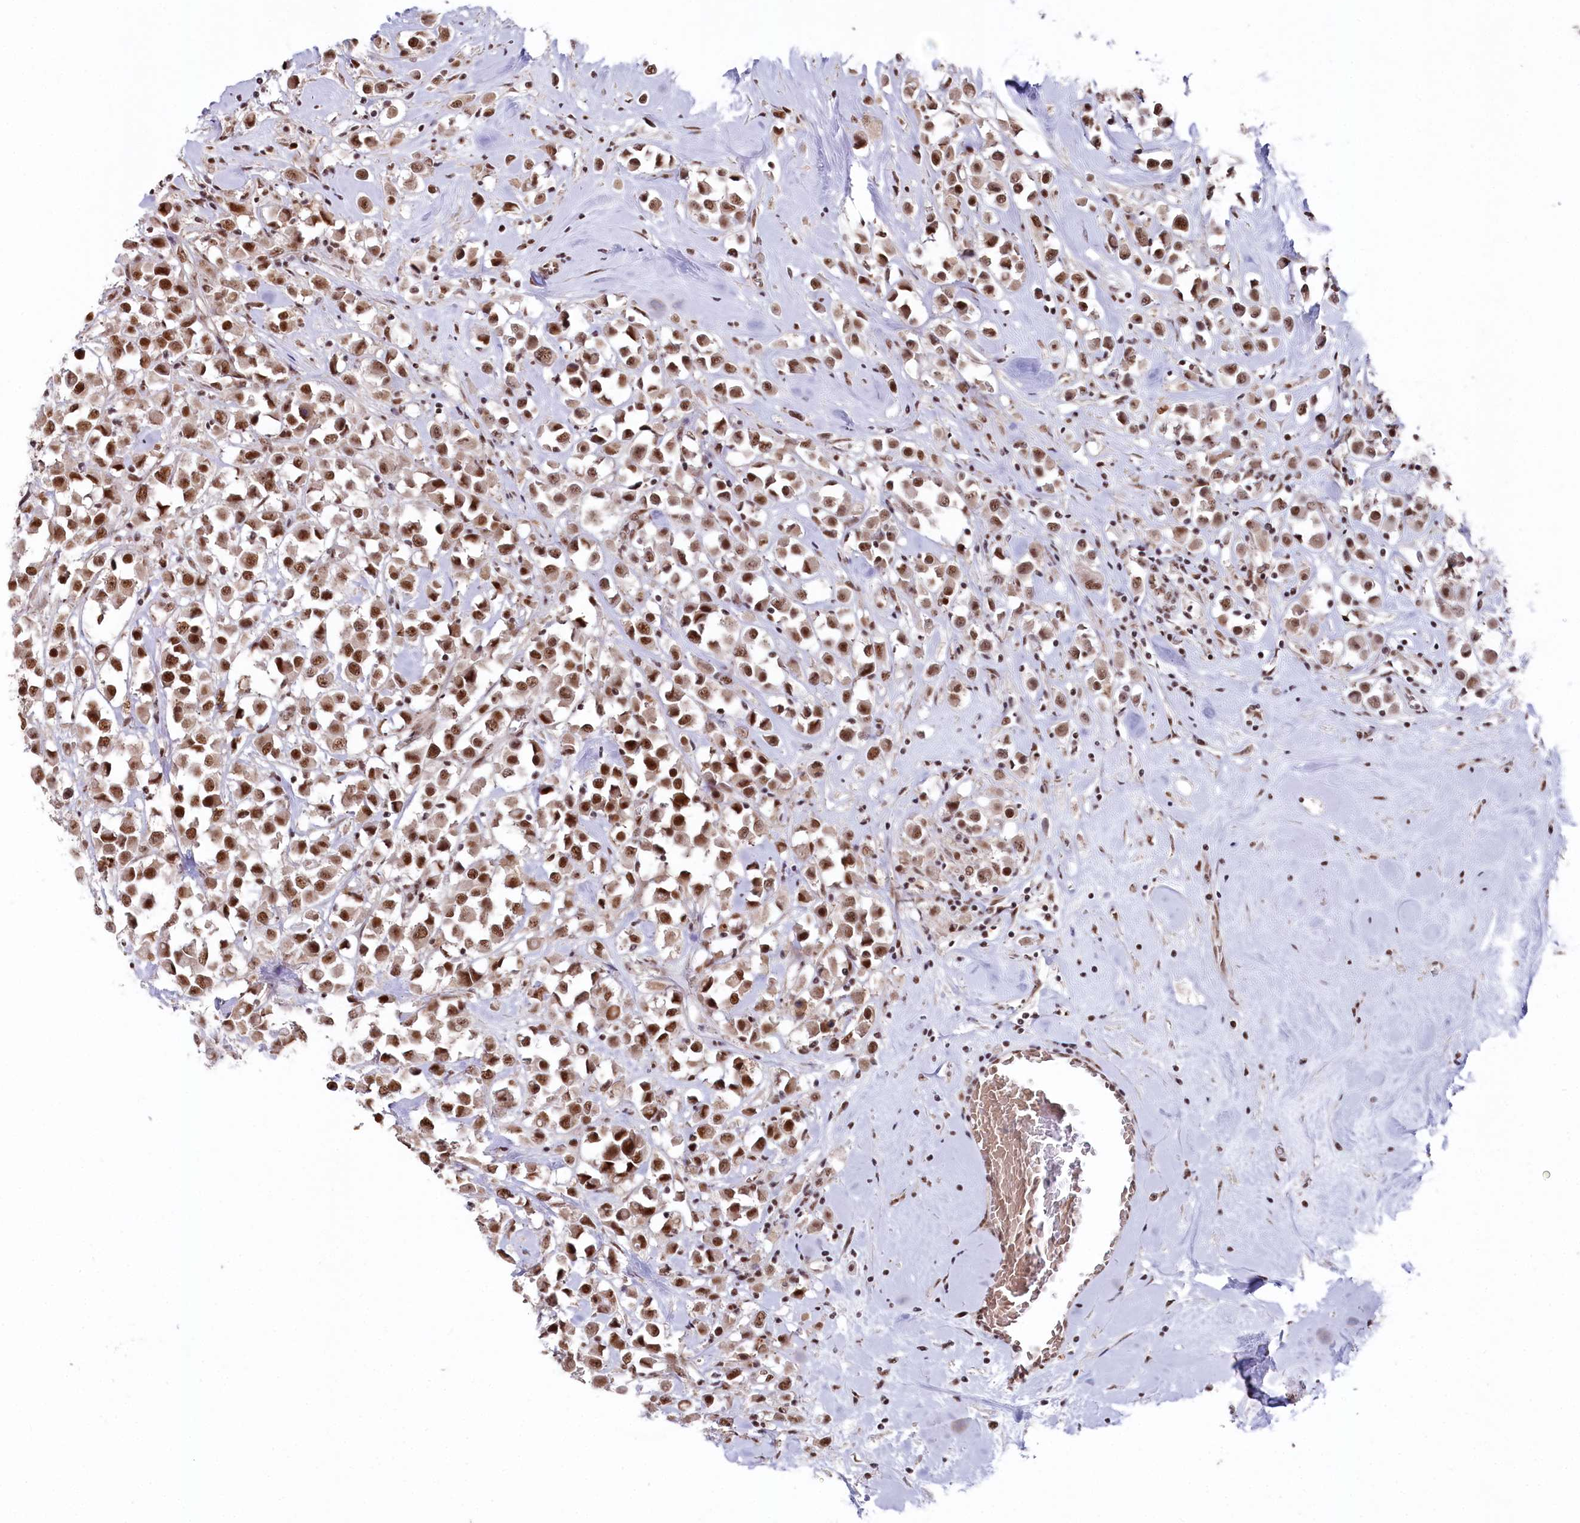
{"staining": {"intensity": "moderate", "quantity": ">75%", "location": "nuclear"}, "tissue": "breast cancer", "cell_type": "Tumor cells", "image_type": "cancer", "snomed": [{"axis": "morphology", "description": "Duct carcinoma"}, {"axis": "topography", "description": "Breast"}], "caption": "Protein staining of invasive ductal carcinoma (breast) tissue reveals moderate nuclear expression in approximately >75% of tumor cells.", "gene": "POLR2H", "patient": {"sex": "female", "age": 61}}